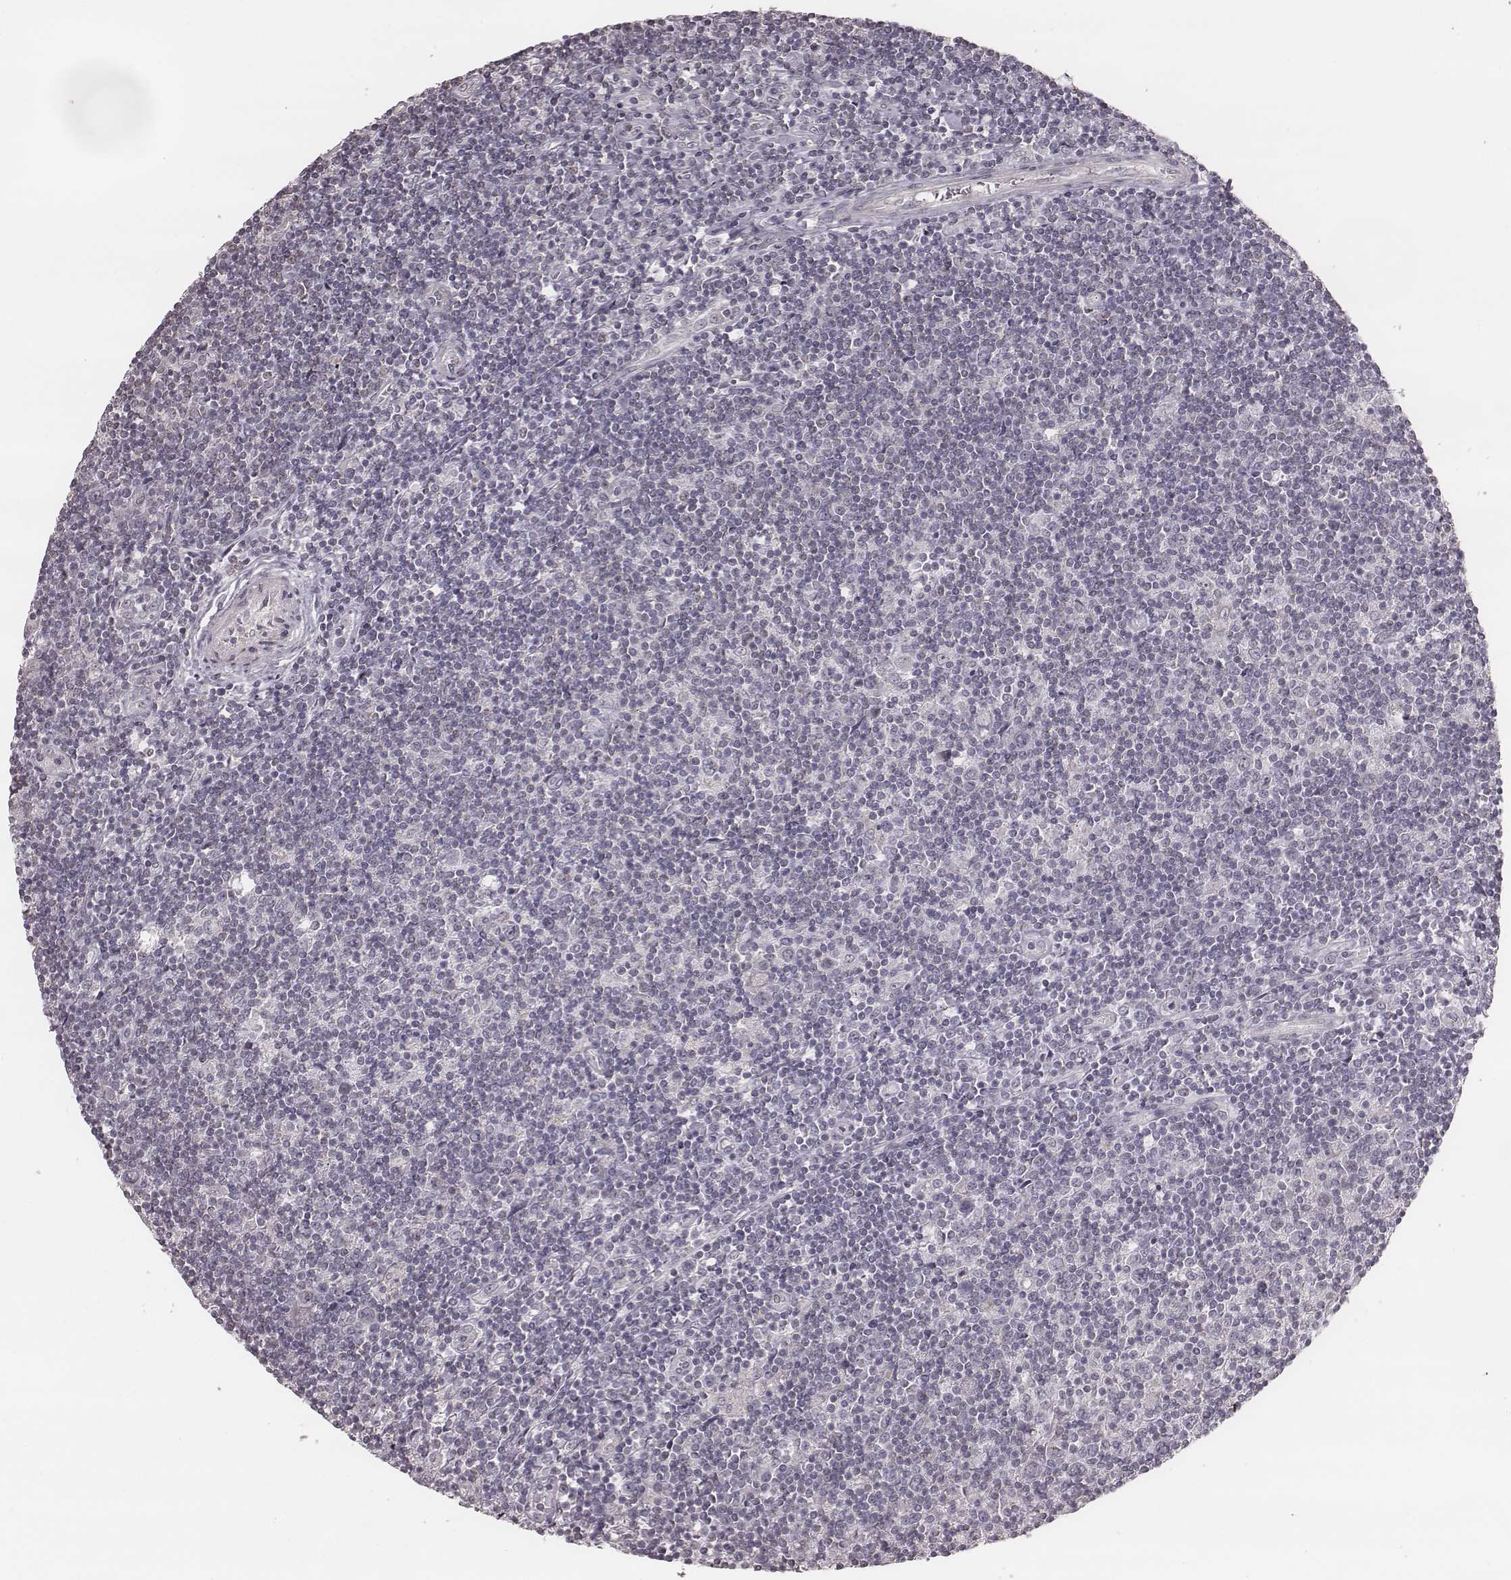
{"staining": {"intensity": "negative", "quantity": "none", "location": "none"}, "tissue": "lymphoma", "cell_type": "Tumor cells", "image_type": "cancer", "snomed": [{"axis": "morphology", "description": "Hodgkin's disease, NOS"}, {"axis": "topography", "description": "Lymph node"}], "caption": "DAB immunohistochemical staining of Hodgkin's disease displays no significant positivity in tumor cells.", "gene": "SLC7A4", "patient": {"sex": "male", "age": 40}}